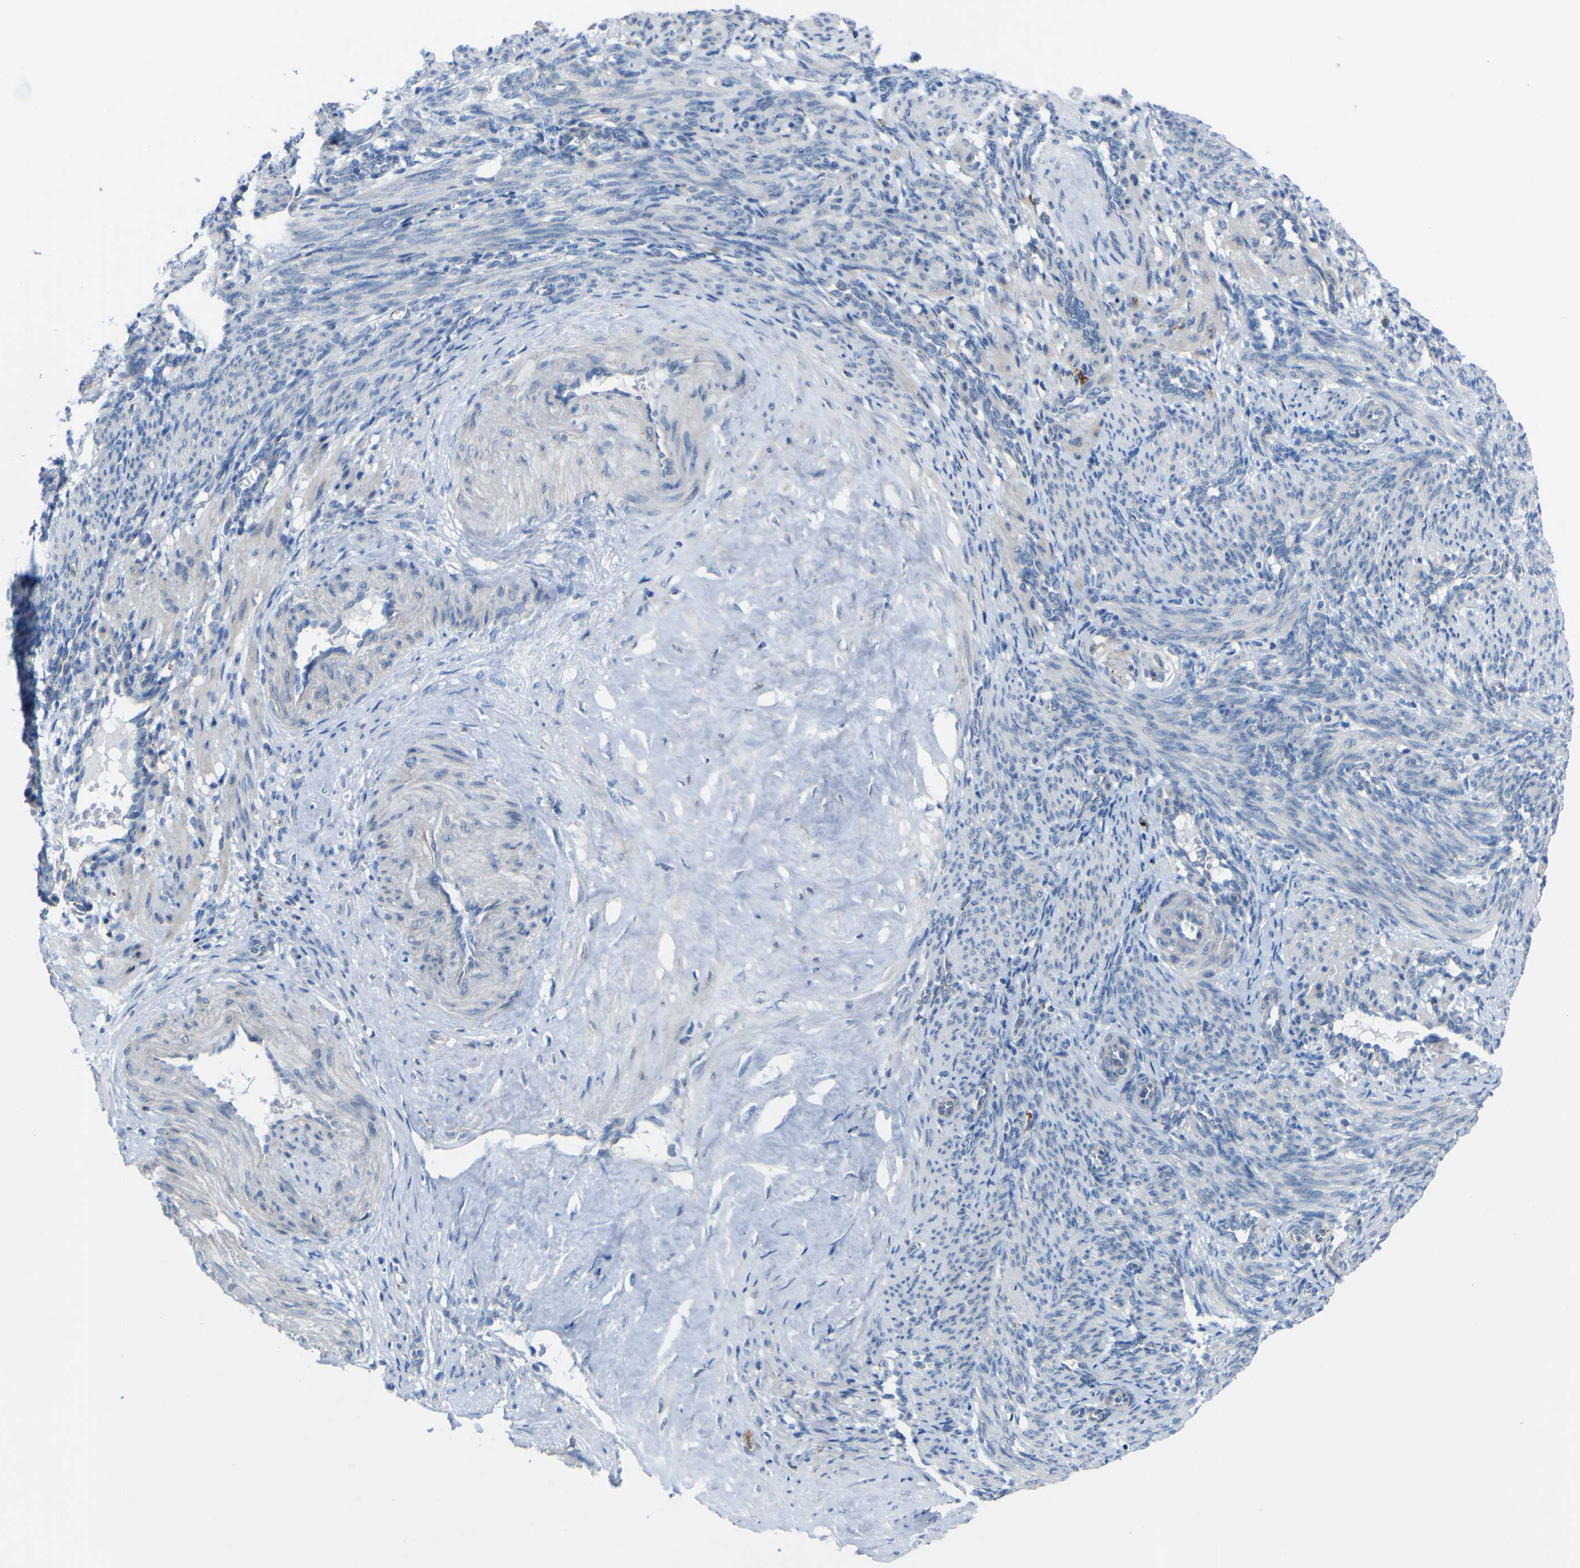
{"staining": {"intensity": "negative", "quantity": "none", "location": "none"}, "tissue": "smooth muscle", "cell_type": "Smooth muscle cells", "image_type": "normal", "snomed": [{"axis": "morphology", "description": "Normal tissue, NOS"}, {"axis": "topography", "description": "Endometrium"}], "caption": "DAB immunohistochemical staining of normal smooth muscle demonstrates no significant expression in smooth muscle cells.", "gene": "CST3", "patient": {"sex": "female", "age": 33}}